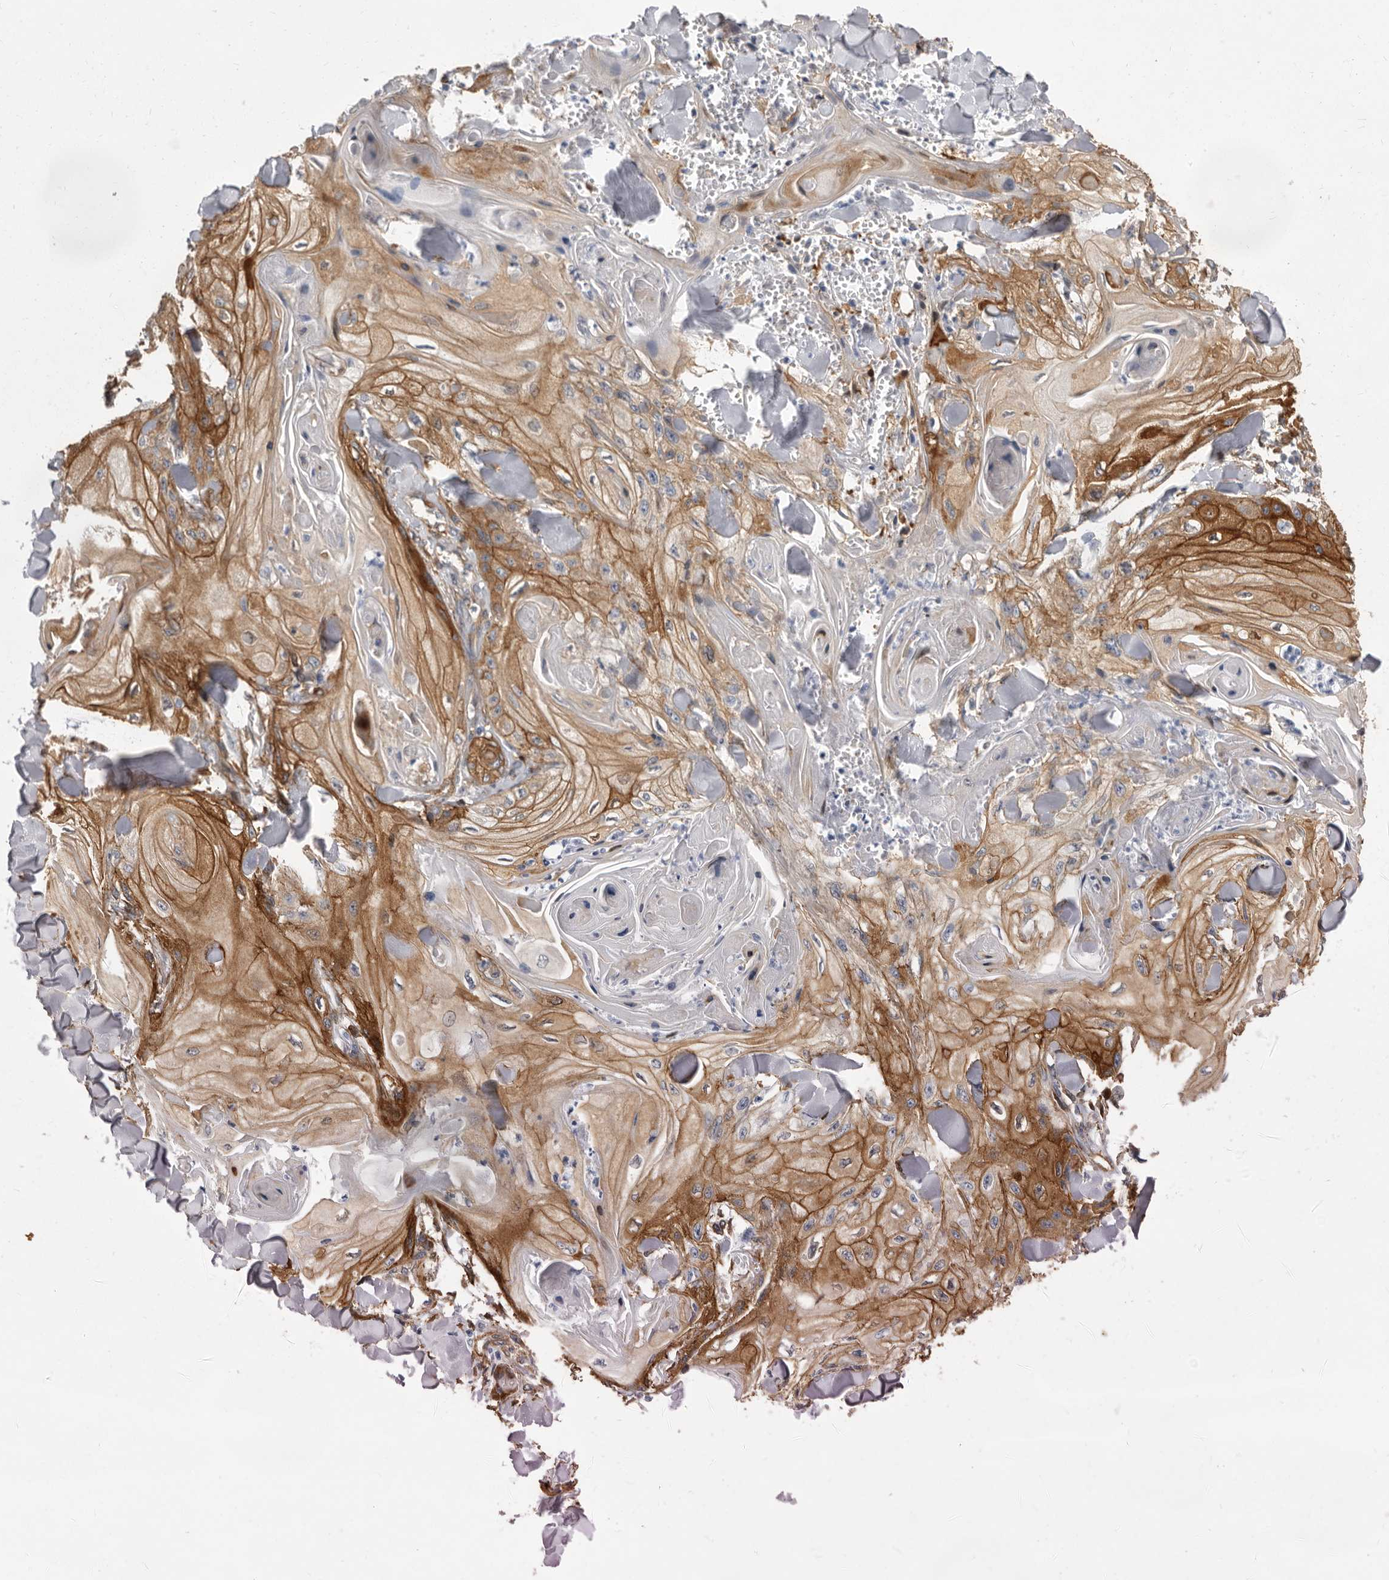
{"staining": {"intensity": "strong", "quantity": "25%-75%", "location": "cytoplasmic/membranous"}, "tissue": "skin cancer", "cell_type": "Tumor cells", "image_type": "cancer", "snomed": [{"axis": "morphology", "description": "Squamous cell carcinoma, NOS"}, {"axis": "topography", "description": "Skin"}], "caption": "Skin cancer stained for a protein (brown) reveals strong cytoplasmic/membranous positive expression in approximately 25%-75% of tumor cells.", "gene": "ENAH", "patient": {"sex": "male", "age": 74}}